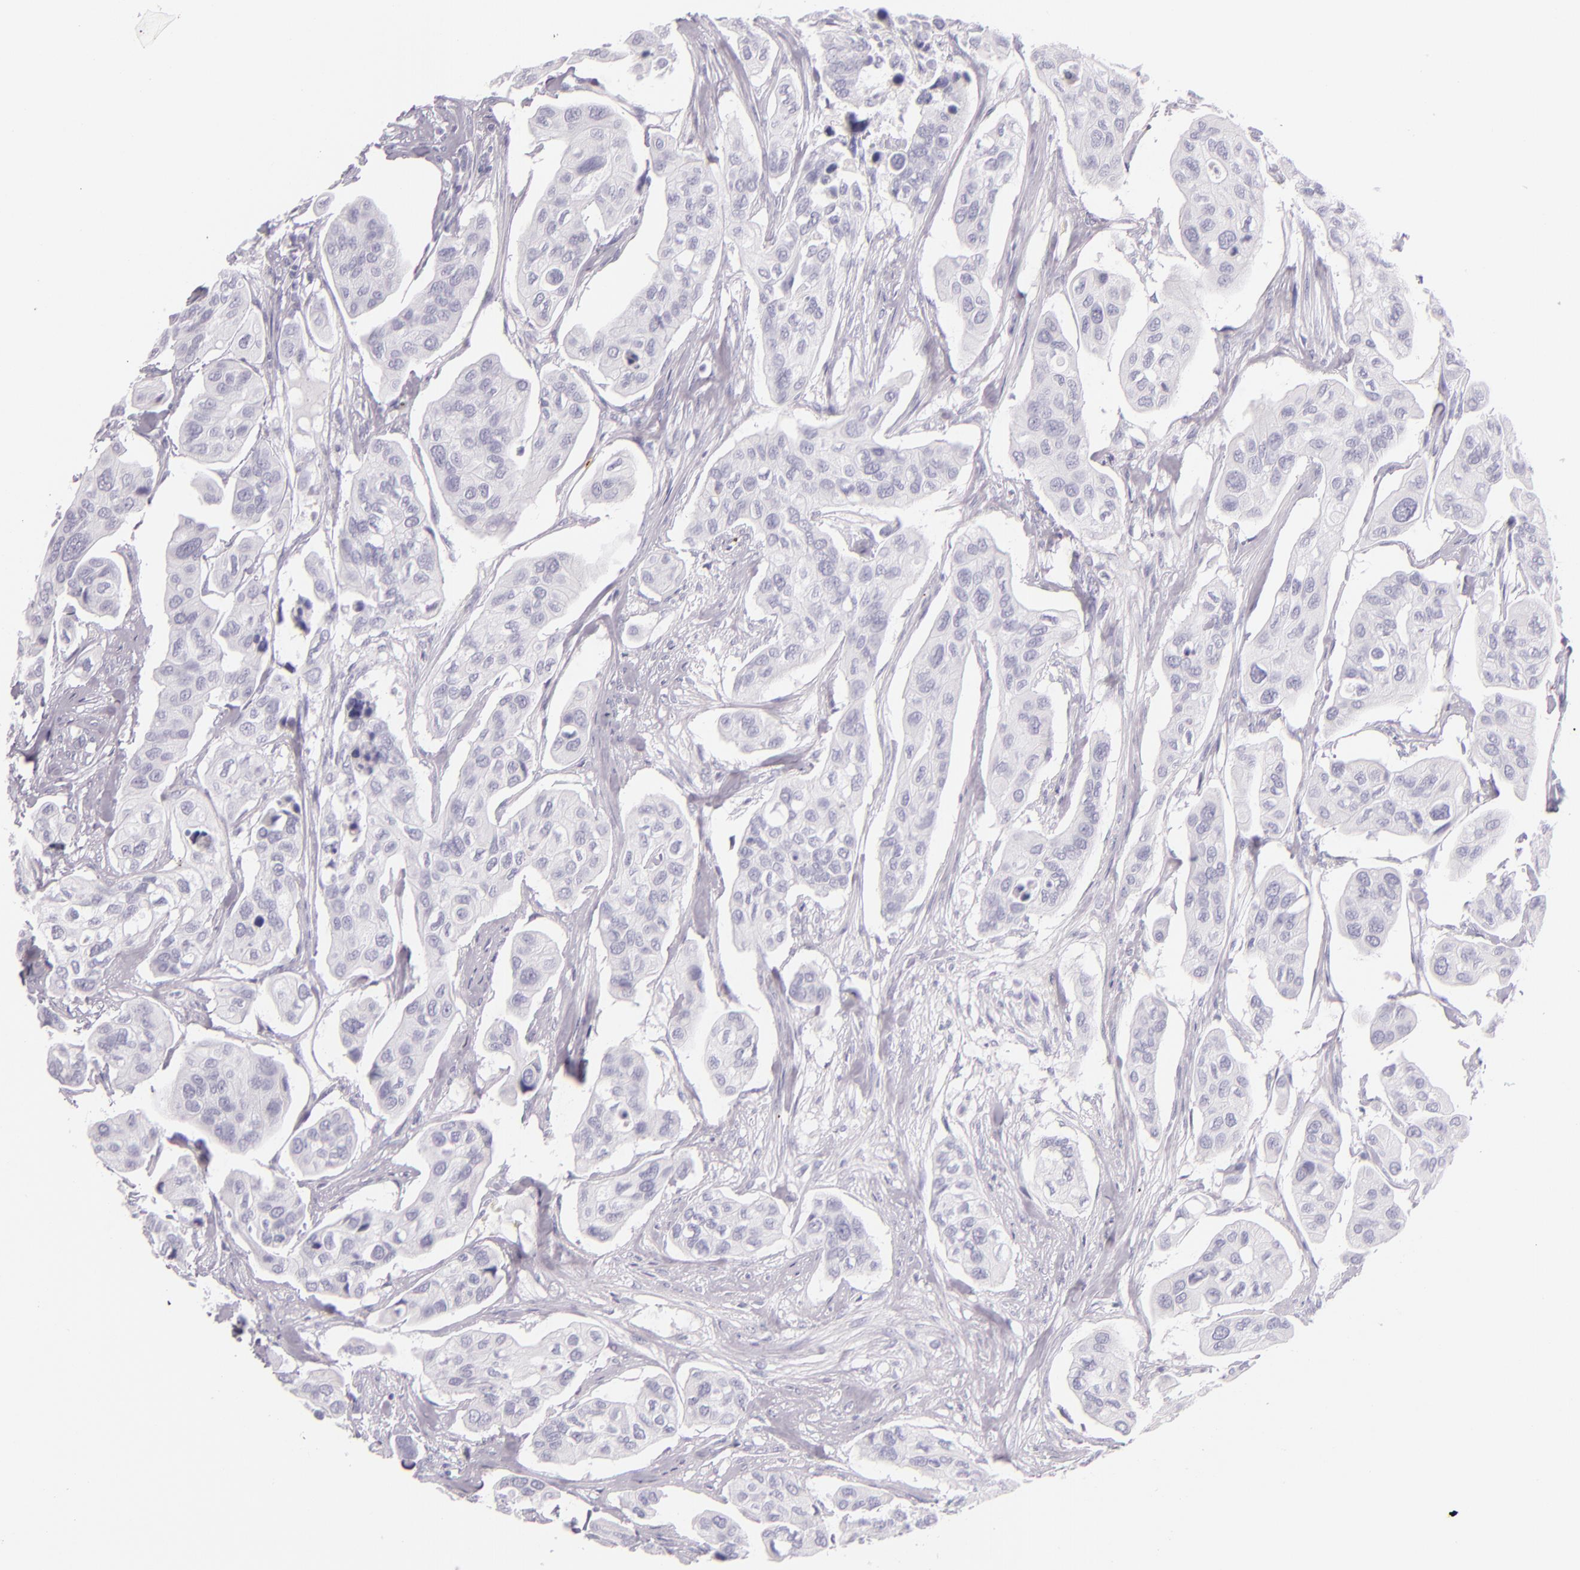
{"staining": {"intensity": "negative", "quantity": "none", "location": "none"}, "tissue": "urothelial cancer", "cell_type": "Tumor cells", "image_type": "cancer", "snomed": [{"axis": "morphology", "description": "Adenocarcinoma, NOS"}, {"axis": "topography", "description": "Urinary bladder"}], "caption": "This micrograph is of adenocarcinoma stained with IHC to label a protein in brown with the nuclei are counter-stained blue. There is no positivity in tumor cells.", "gene": "SELP", "patient": {"sex": "male", "age": 61}}